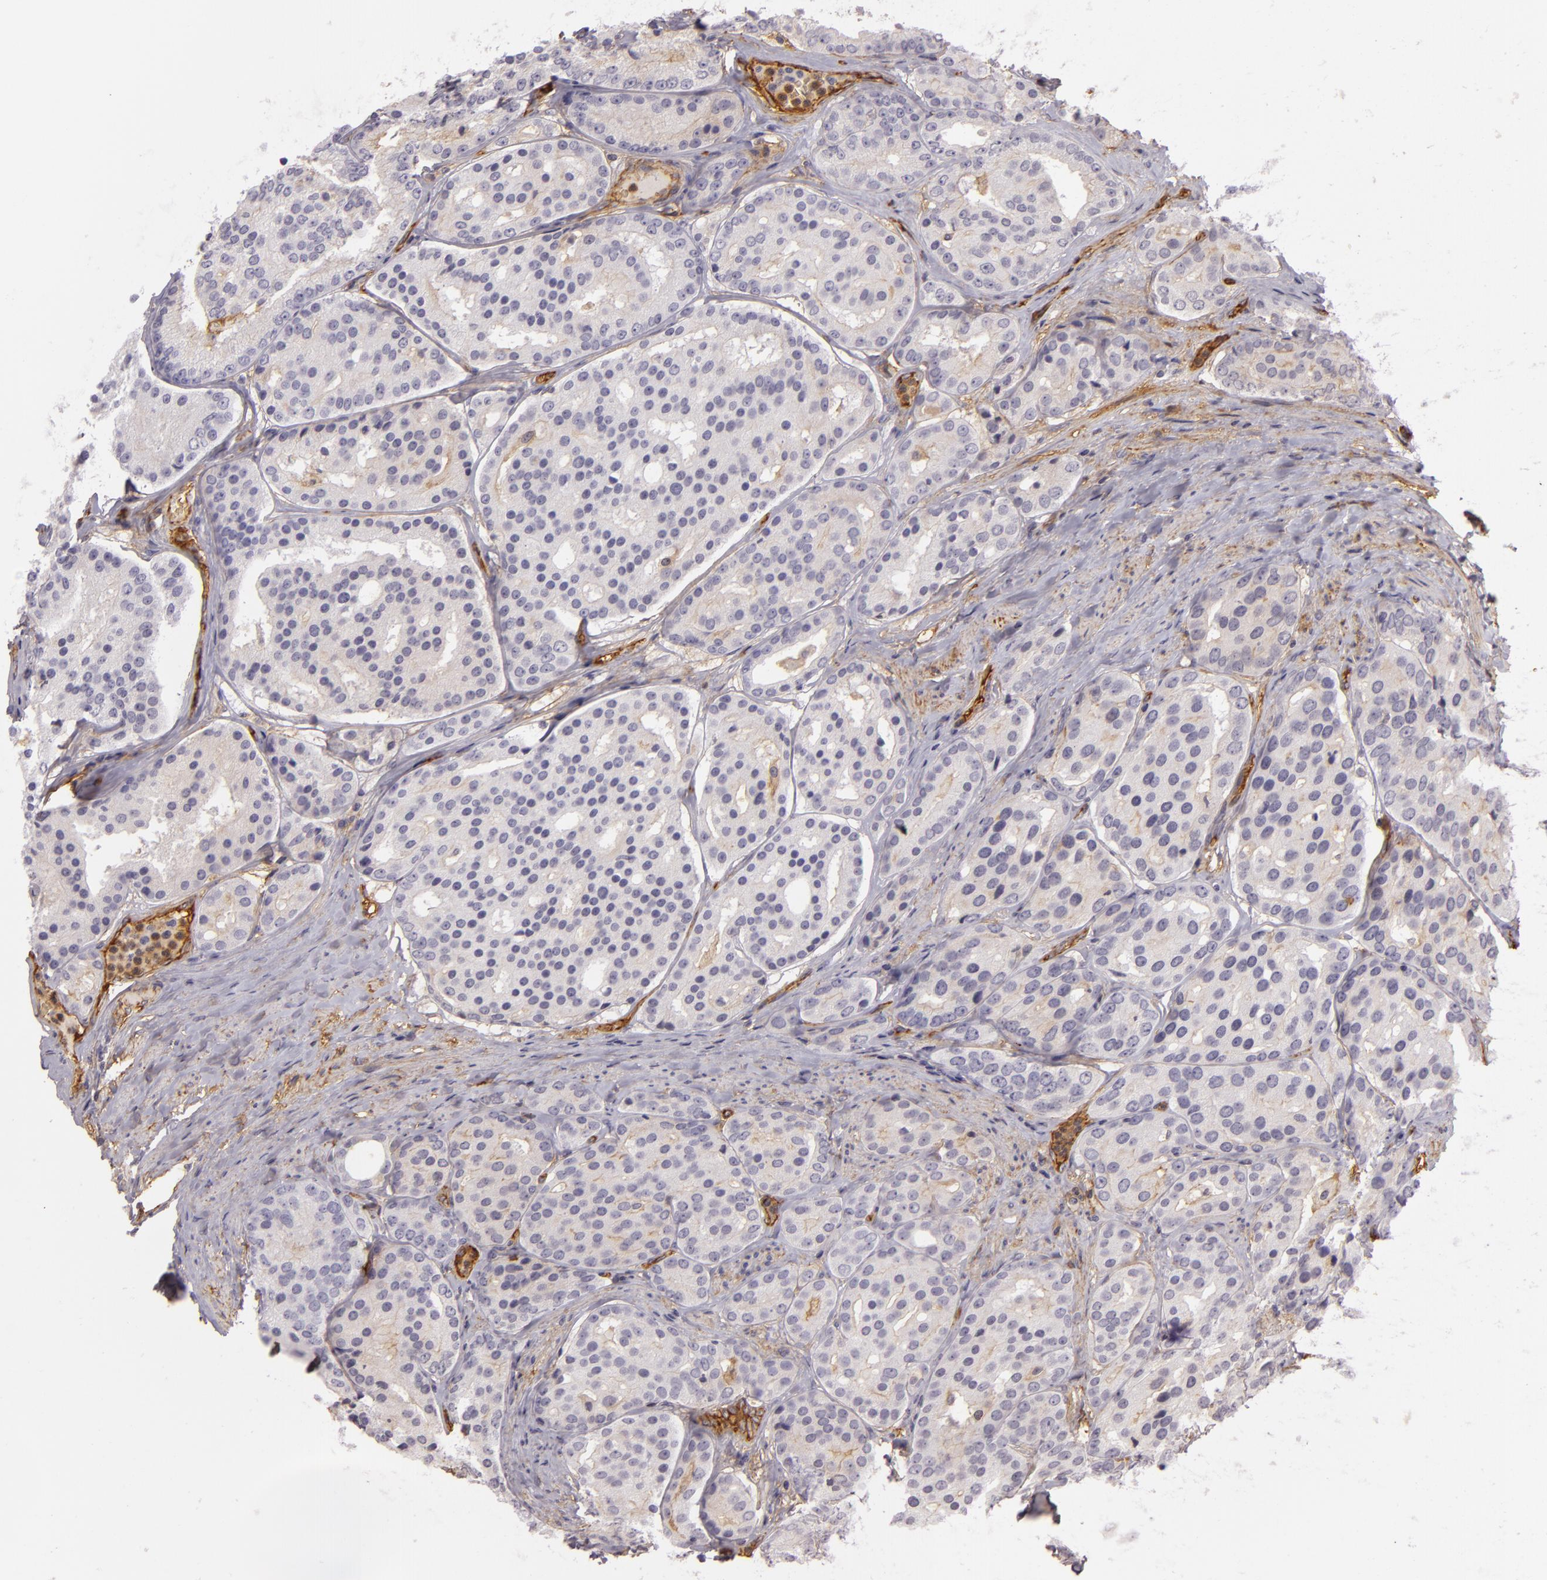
{"staining": {"intensity": "negative", "quantity": "none", "location": "none"}, "tissue": "prostate cancer", "cell_type": "Tumor cells", "image_type": "cancer", "snomed": [{"axis": "morphology", "description": "Adenocarcinoma, High grade"}, {"axis": "topography", "description": "Prostate"}], "caption": "Human prostate cancer stained for a protein using immunohistochemistry reveals no positivity in tumor cells.", "gene": "CD59", "patient": {"sex": "male", "age": 64}}